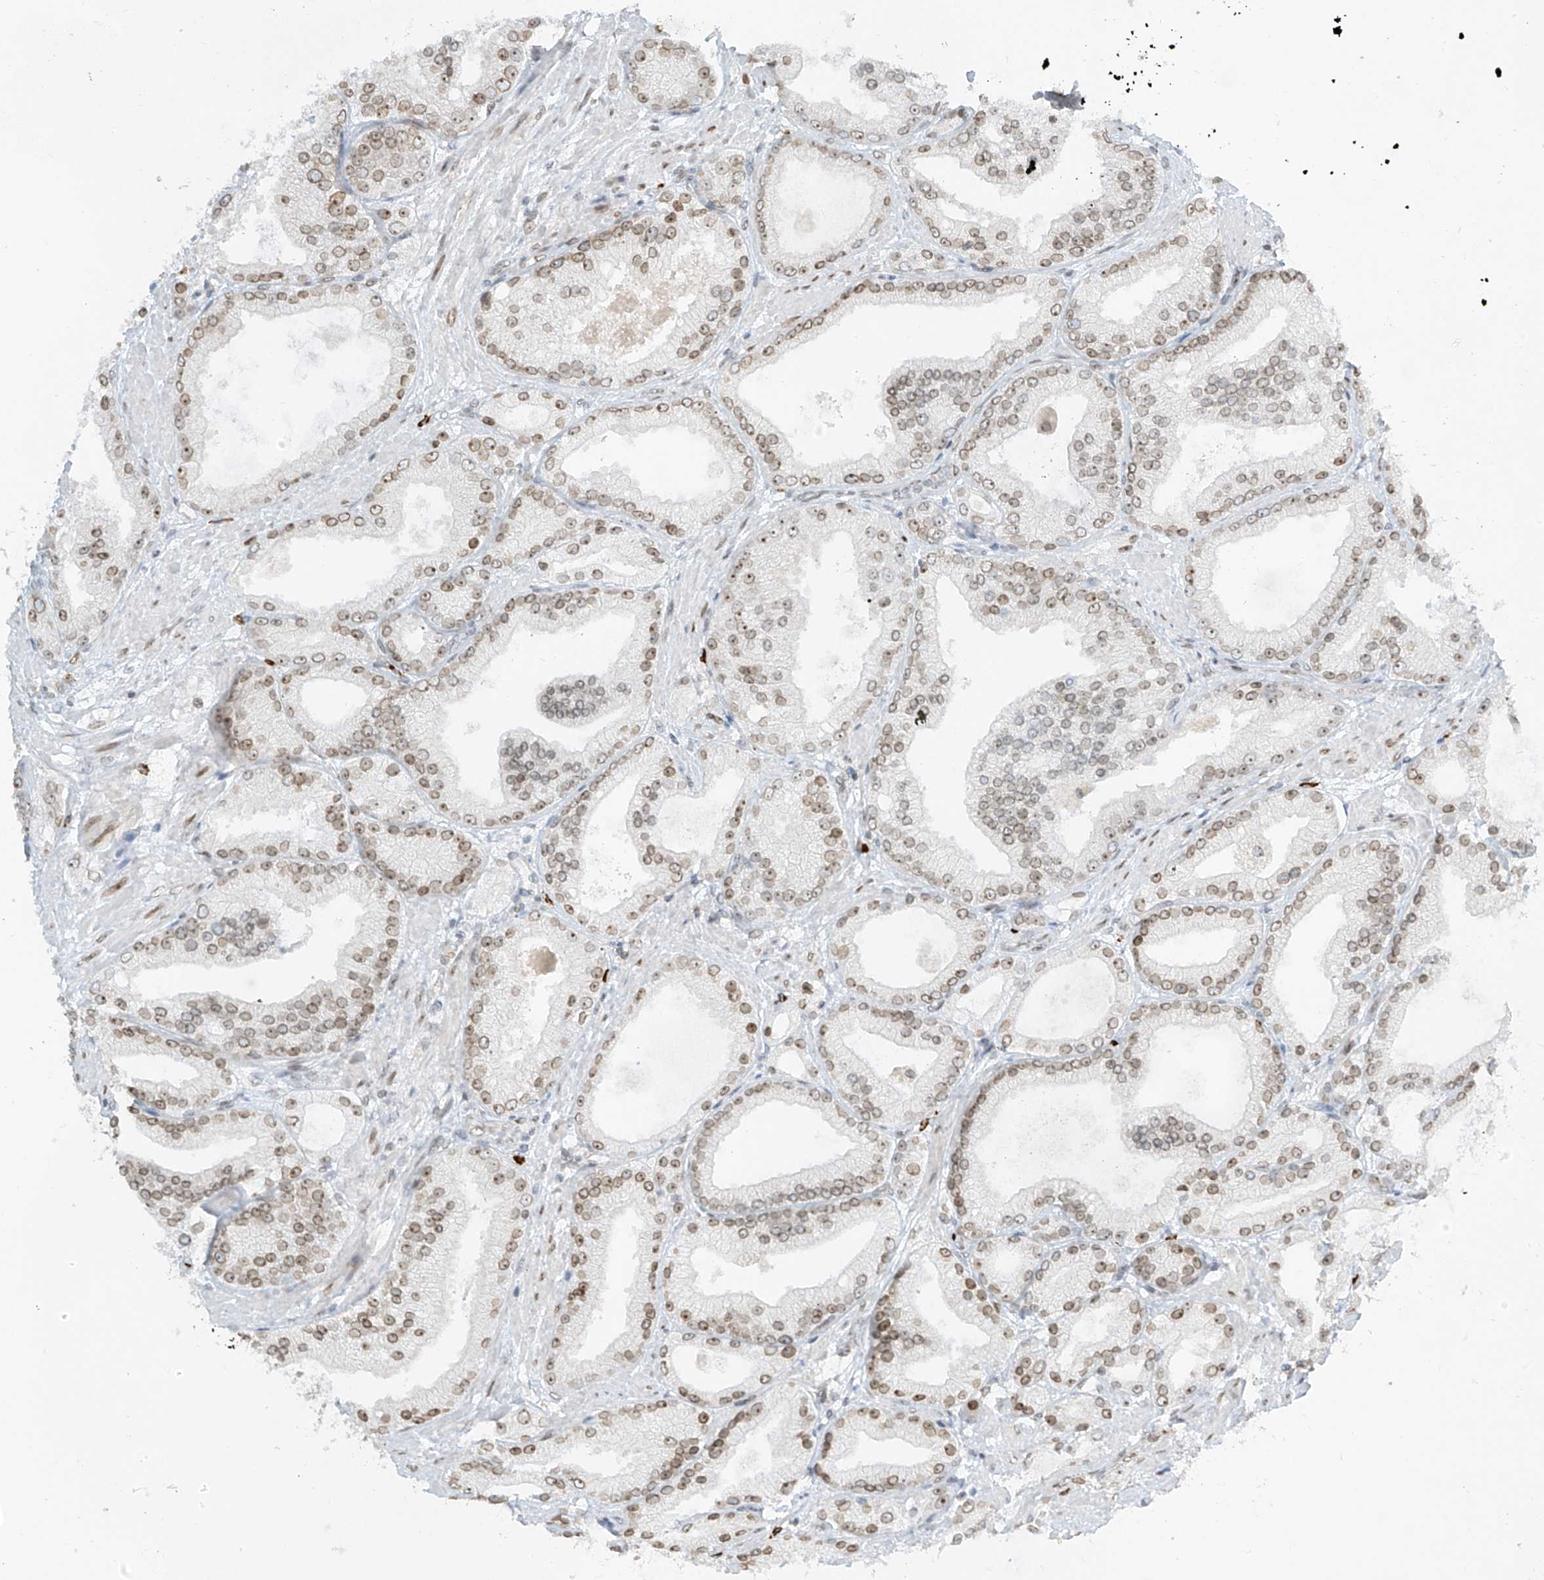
{"staining": {"intensity": "moderate", "quantity": "25%-75%", "location": "cytoplasmic/membranous,nuclear"}, "tissue": "prostate cancer", "cell_type": "Tumor cells", "image_type": "cancer", "snomed": [{"axis": "morphology", "description": "Adenocarcinoma, Low grade"}, {"axis": "topography", "description": "Prostate"}], "caption": "Moderate cytoplasmic/membranous and nuclear positivity for a protein is present in about 25%-75% of tumor cells of prostate cancer (adenocarcinoma (low-grade)) using immunohistochemistry.", "gene": "SAMD15", "patient": {"sex": "male", "age": 67}}